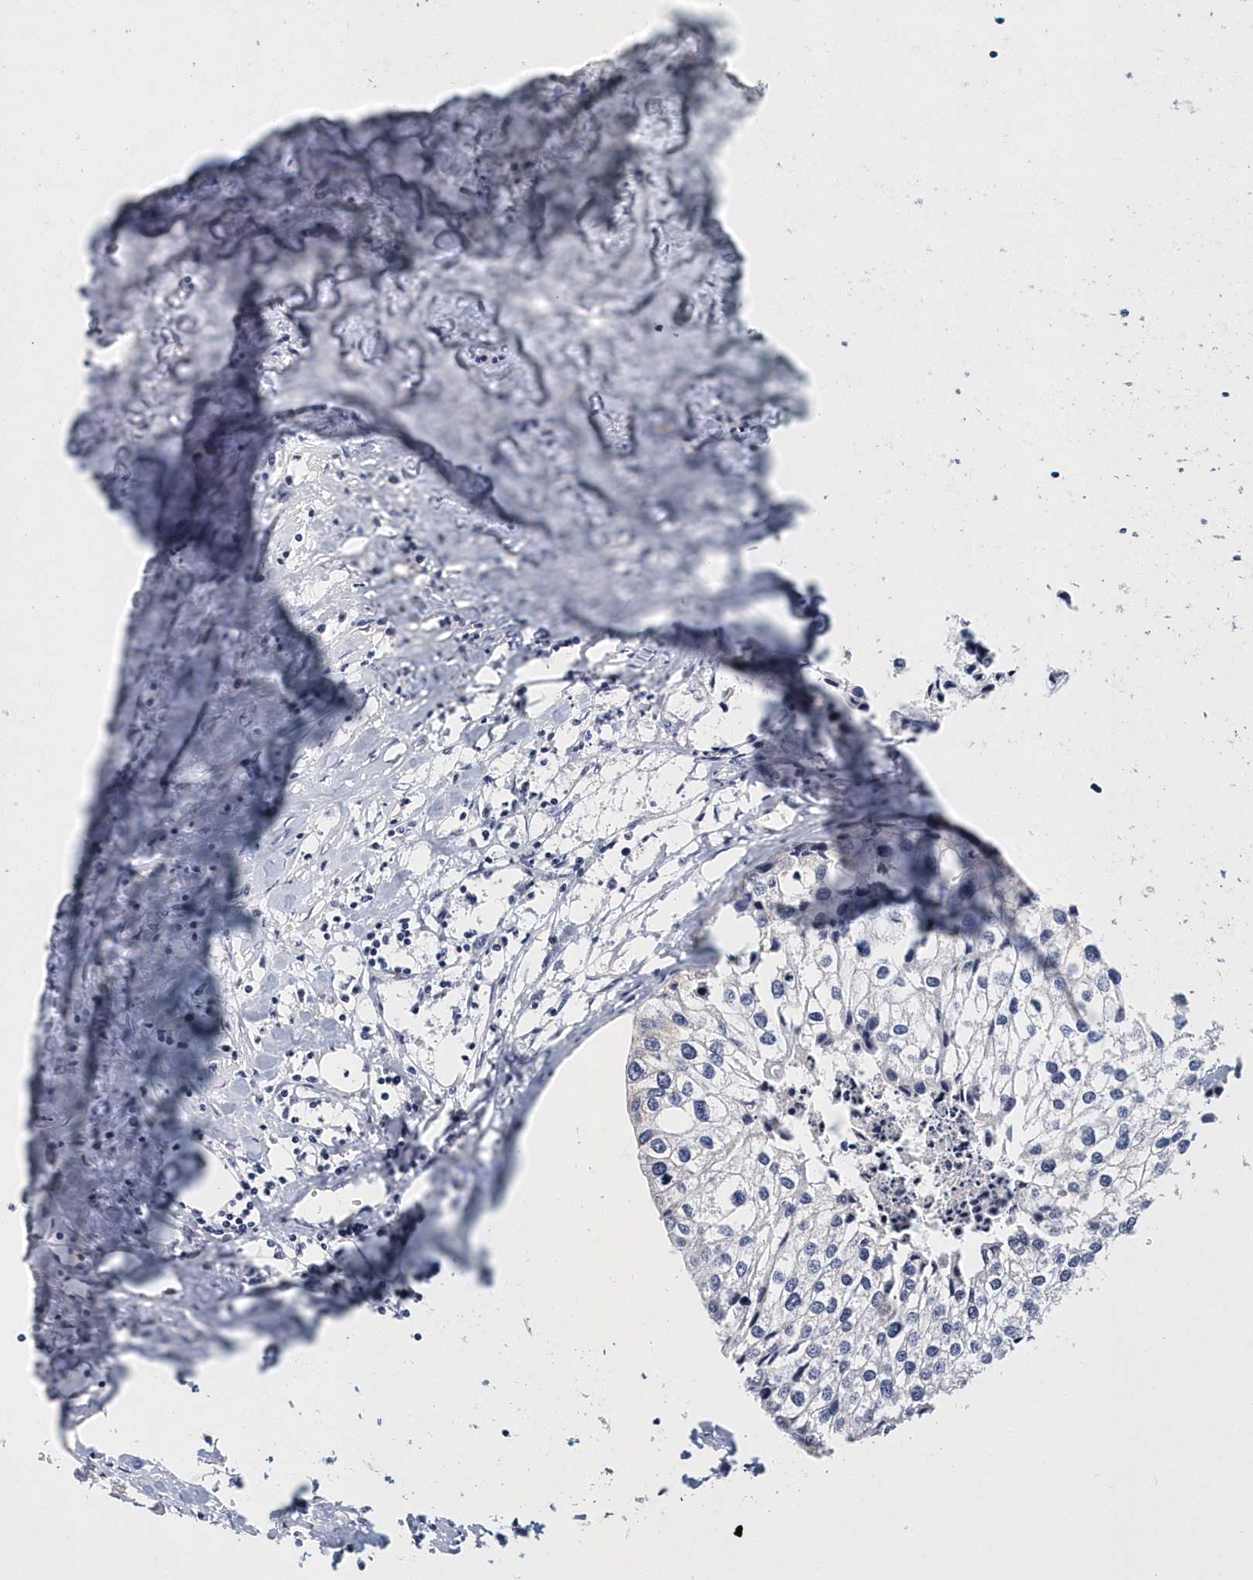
{"staining": {"intensity": "negative", "quantity": "none", "location": "none"}, "tissue": "urothelial cancer", "cell_type": "Tumor cells", "image_type": "cancer", "snomed": [{"axis": "morphology", "description": "Urothelial carcinoma, High grade"}, {"axis": "topography", "description": "Urinary bladder"}], "caption": "Immunohistochemical staining of urothelial cancer displays no significant positivity in tumor cells.", "gene": "ITGA2B", "patient": {"sex": "male", "age": 64}}